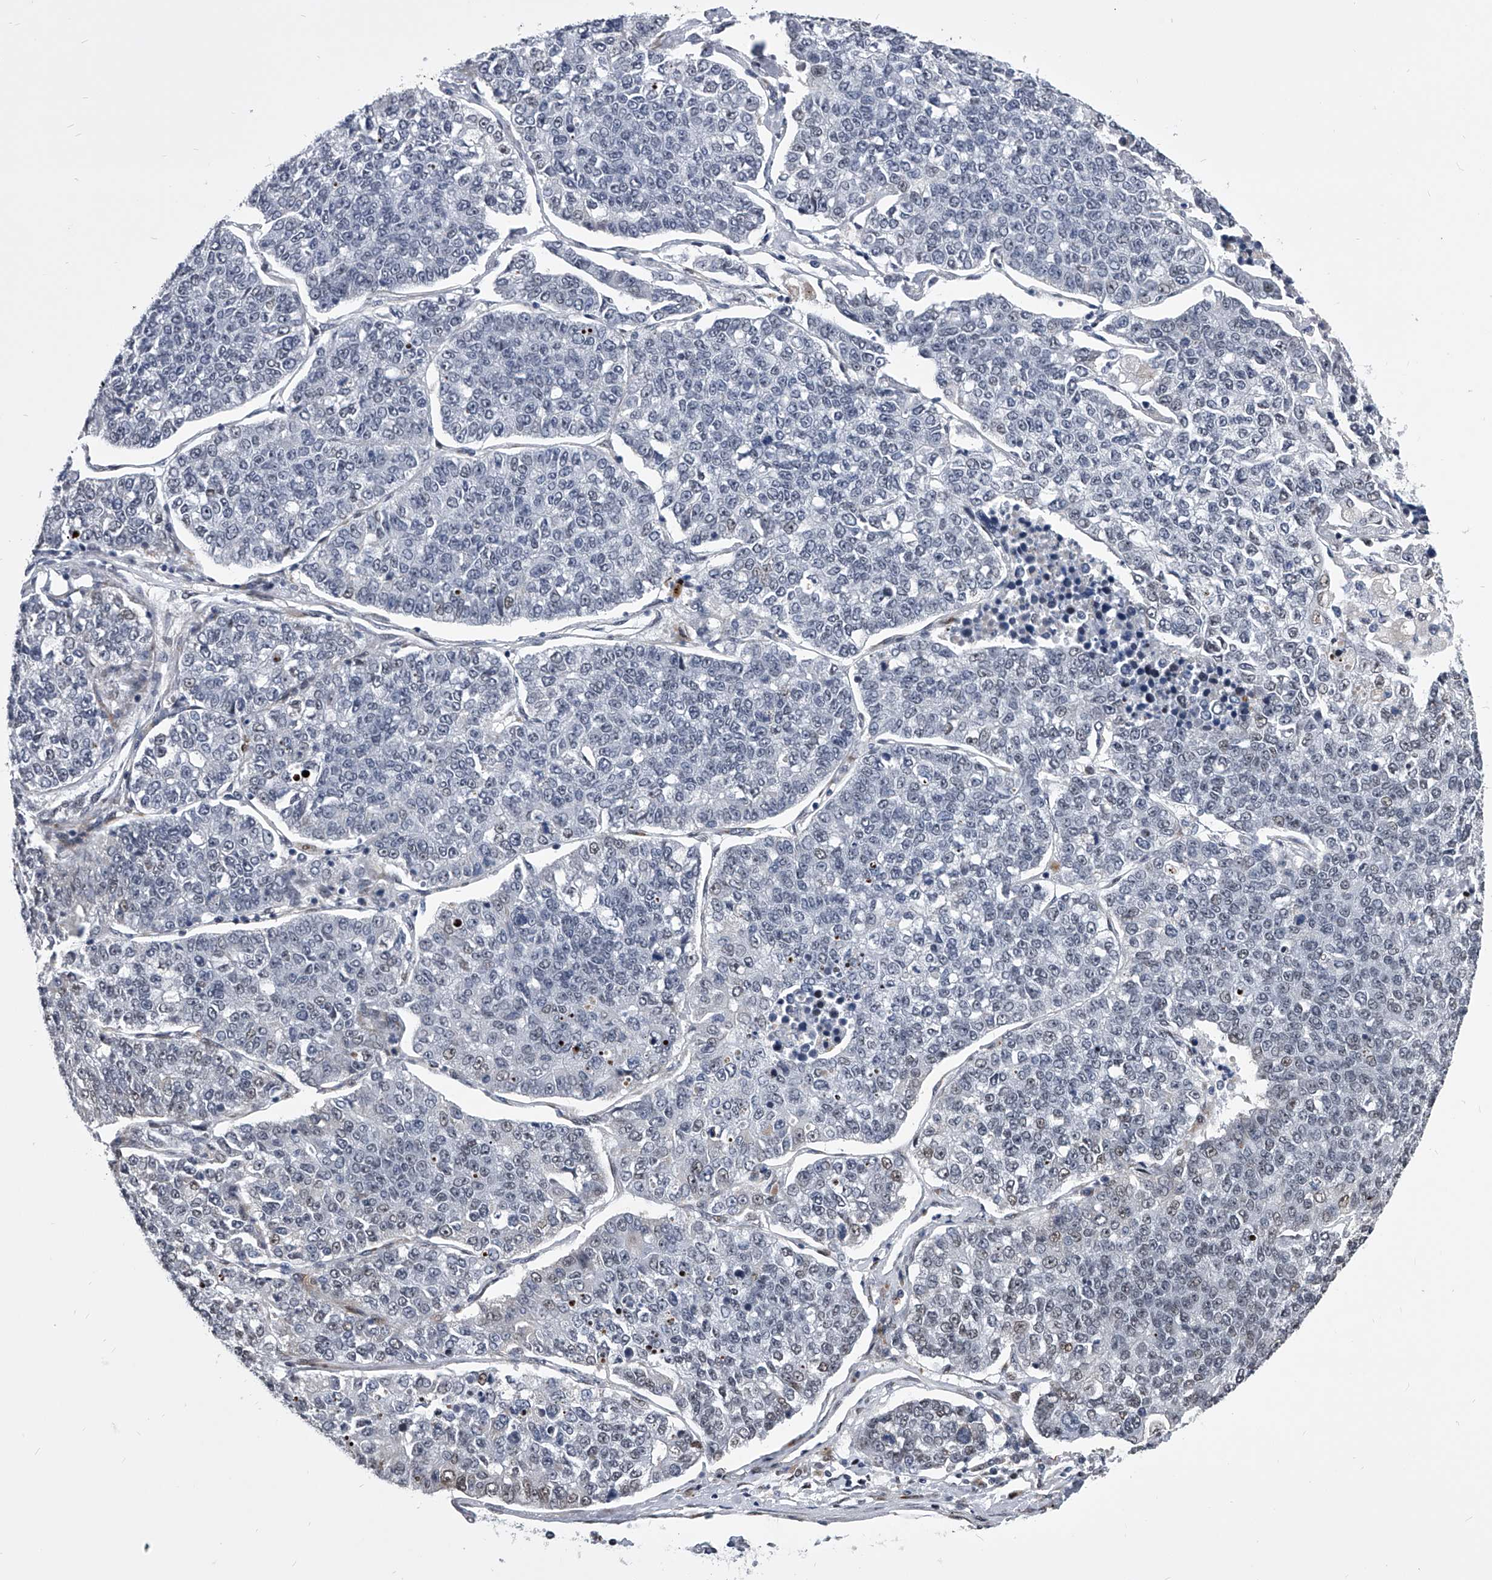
{"staining": {"intensity": "negative", "quantity": "none", "location": "none"}, "tissue": "lung cancer", "cell_type": "Tumor cells", "image_type": "cancer", "snomed": [{"axis": "morphology", "description": "Adenocarcinoma, NOS"}, {"axis": "topography", "description": "Lung"}], "caption": "Human adenocarcinoma (lung) stained for a protein using IHC displays no staining in tumor cells.", "gene": "CMTR1", "patient": {"sex": "male", "age": 49}}